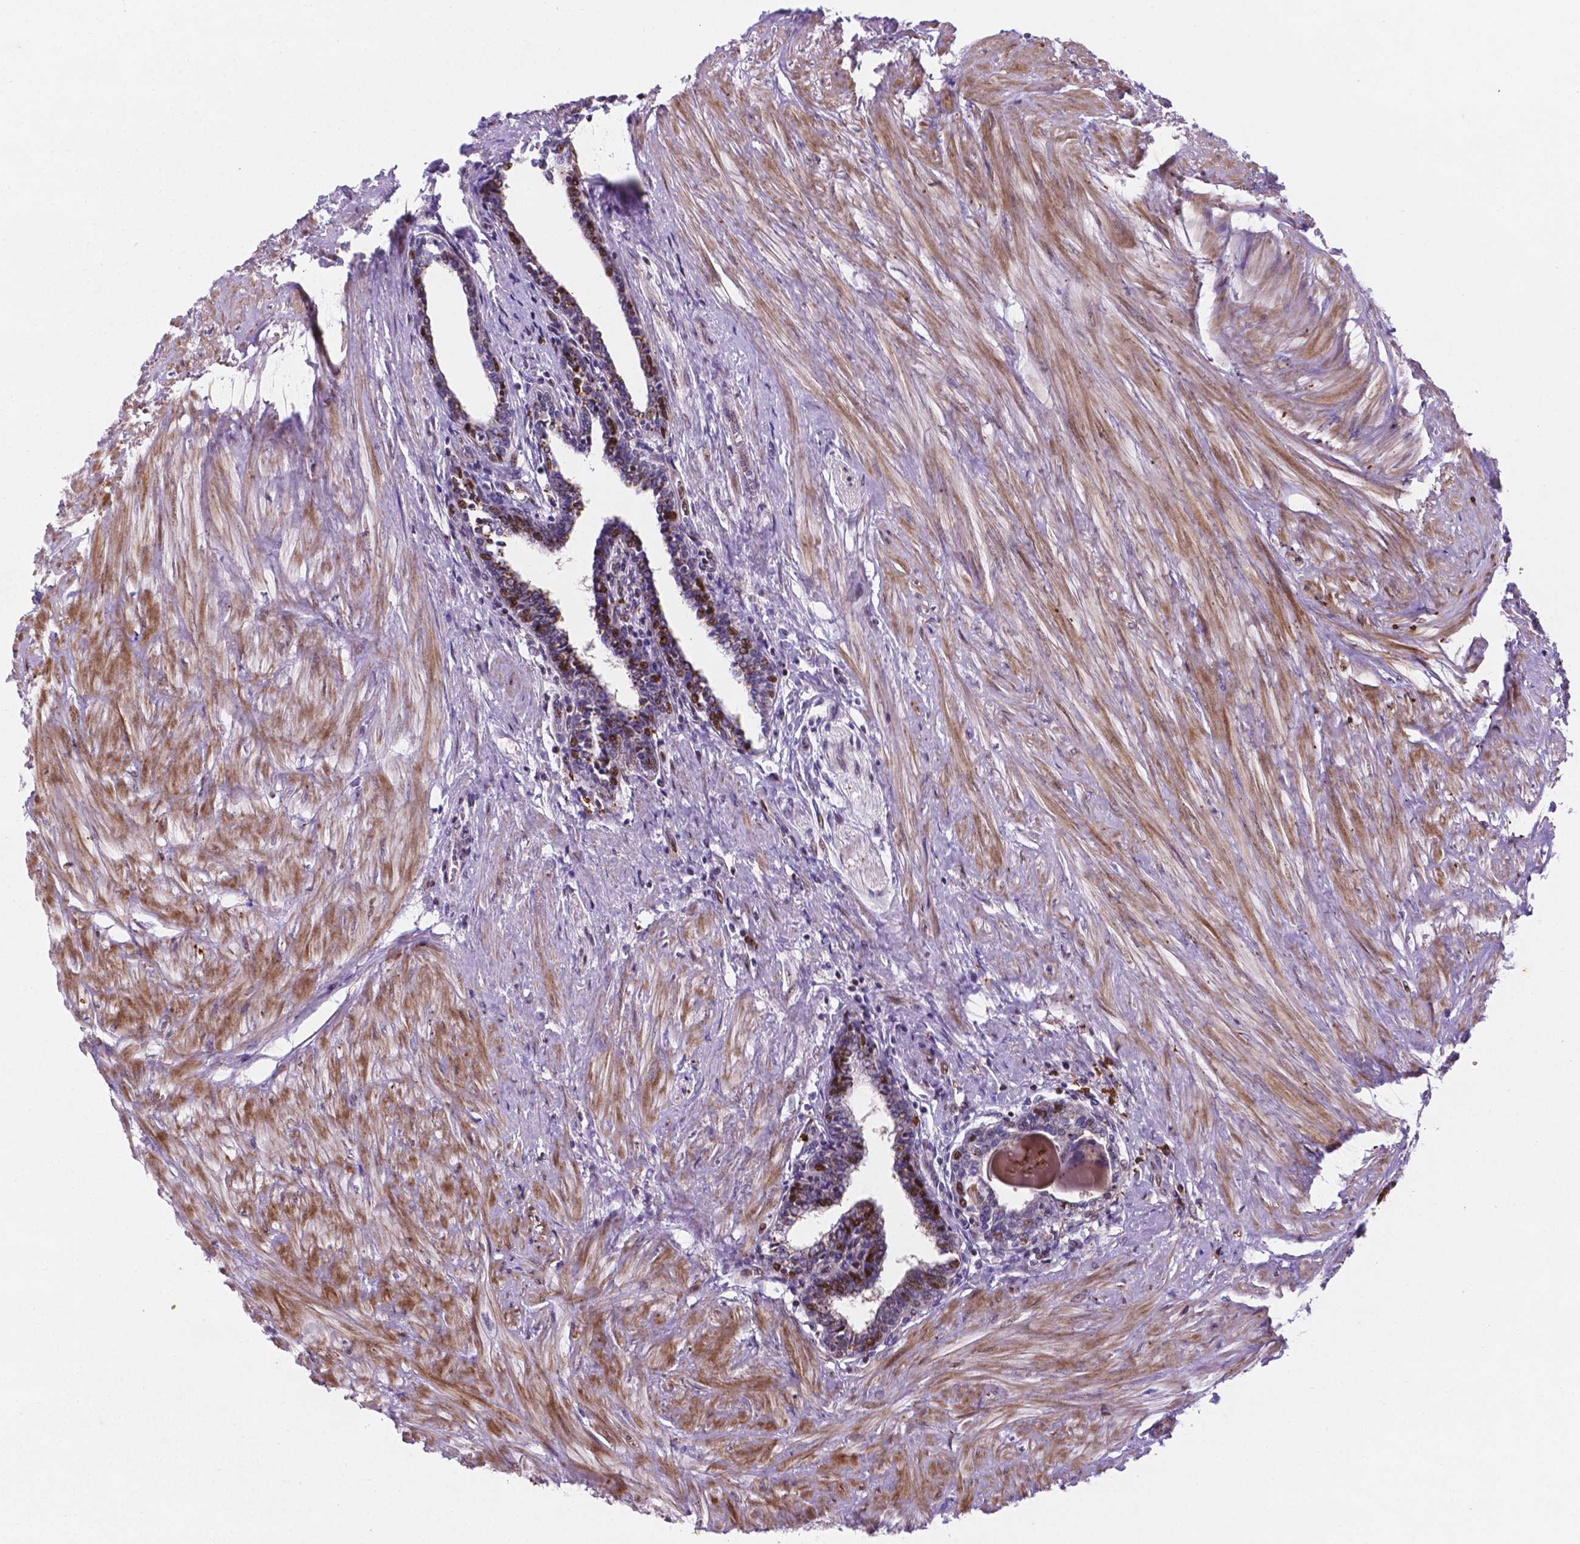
{"staining": {"intensity": "moderate", "quantity": "25%-75%", "location": "nuclear"}, "tissue": "prostate", "cell_type": "Glandular cells", "image_type": "normal", "snomed": [{"axis": "morphology", "description": "Normal tissue, NOS"}, {"axis": "topography", "description": "Prostate"}], "caption": "Immunohistochemistry histopathology image of benign prostate stained for a protein (brown), which displays medium levels of moderate nuclear expression in about 25%-75% of glandular cells.", "gene": "TM4SF20", "patient": {"sex": "male", "age": 55}}